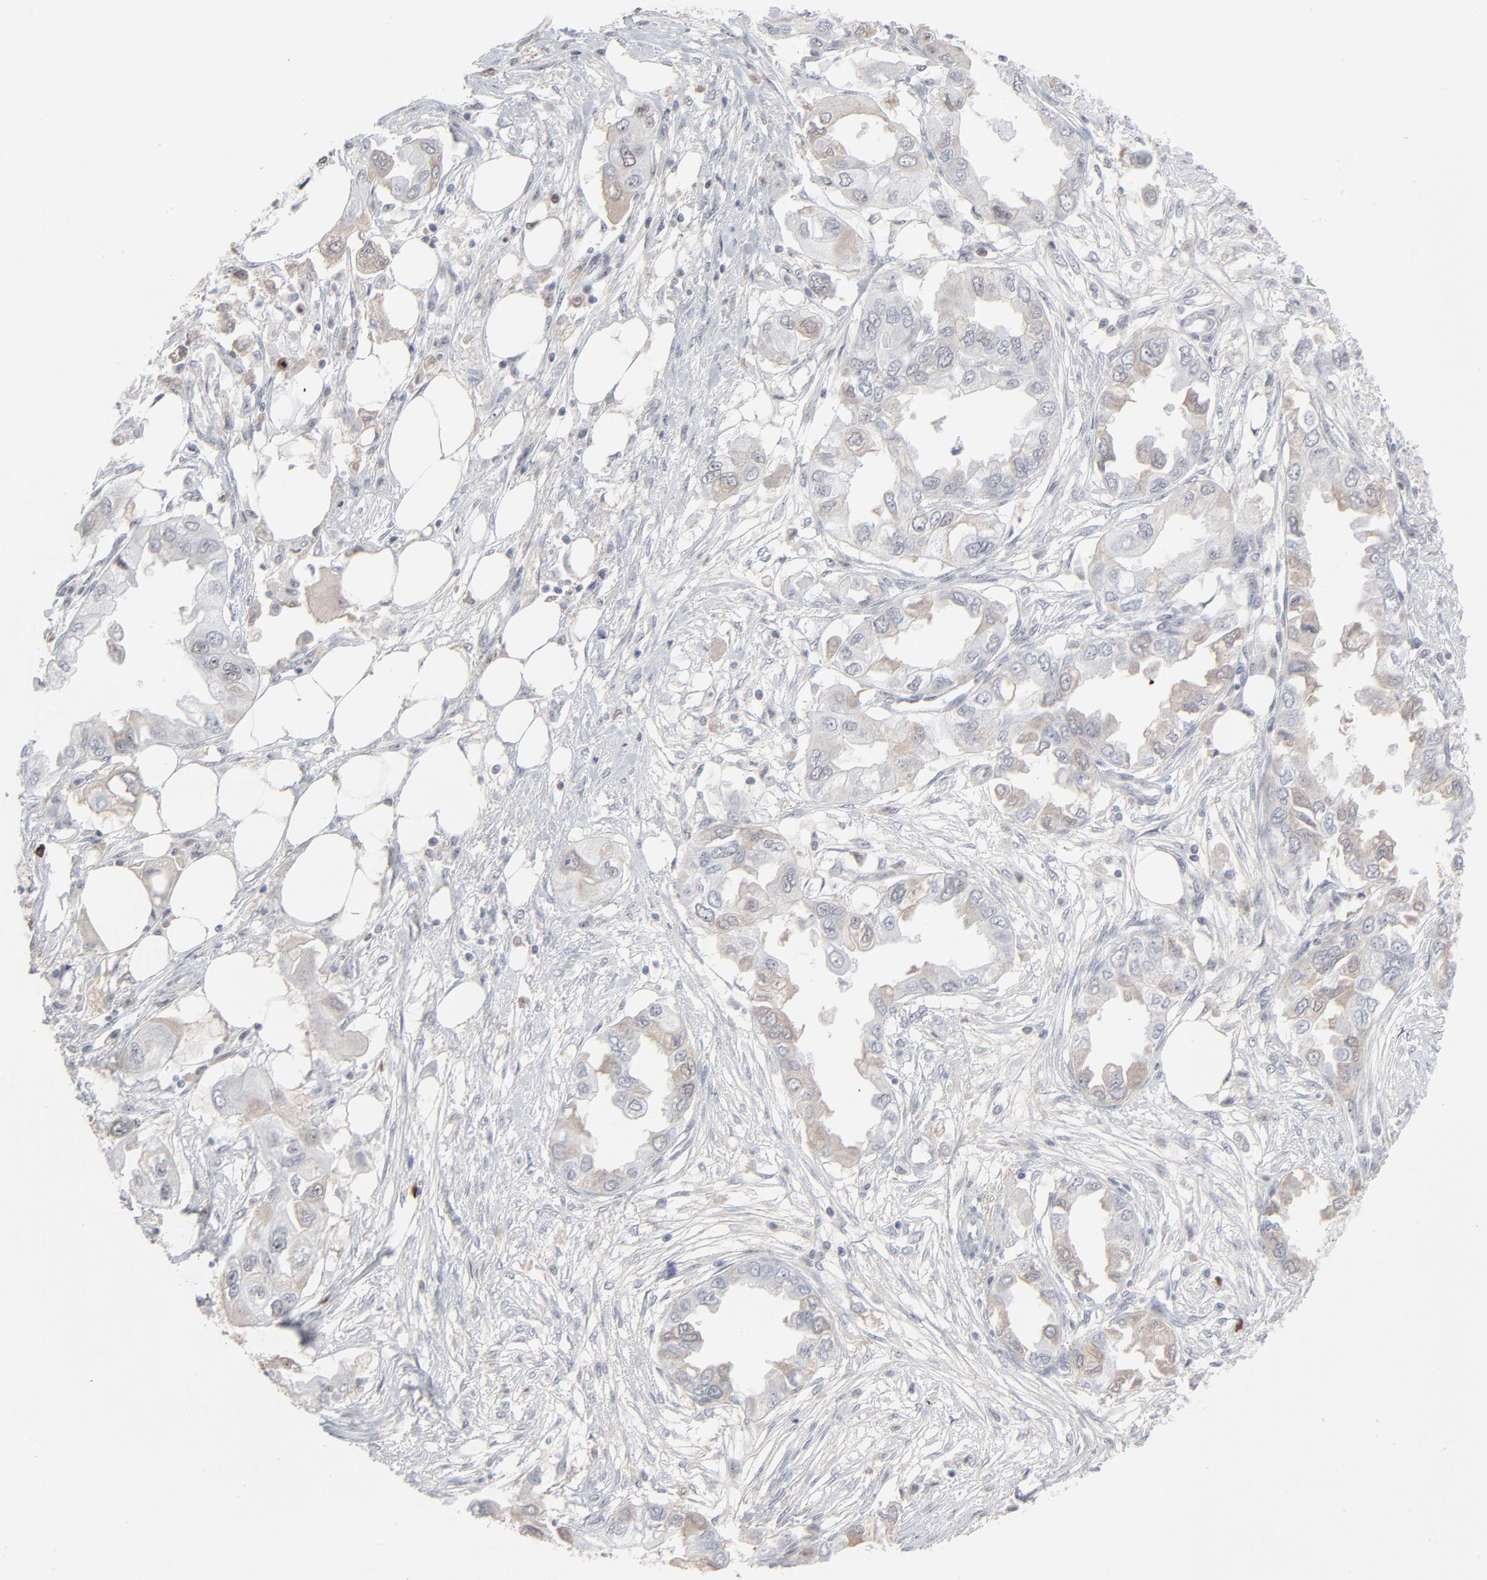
{"staining": {"intensity": "weak", "quantity": "25%-75%", "location": "cytoplasmic/membranous"}, "tissue": "endometrial cancer", "cell_type": "Tumor cells", "image_type": "cancer", "snomed": [{"axis": "morphology", "description": "Adenocarcinoma, NOS"}, {"axis": "topography", "description": "Endometrium"}], "caption": "The micrograph exhibits staining of endometrial cancer (adenocarcinoma), revealing weak cytoplasmic/membranous protein positivity (brown color) within tumor cells.", "gene": "MPHOSPH6", "patient": {"sex": "female", "age": 67}}